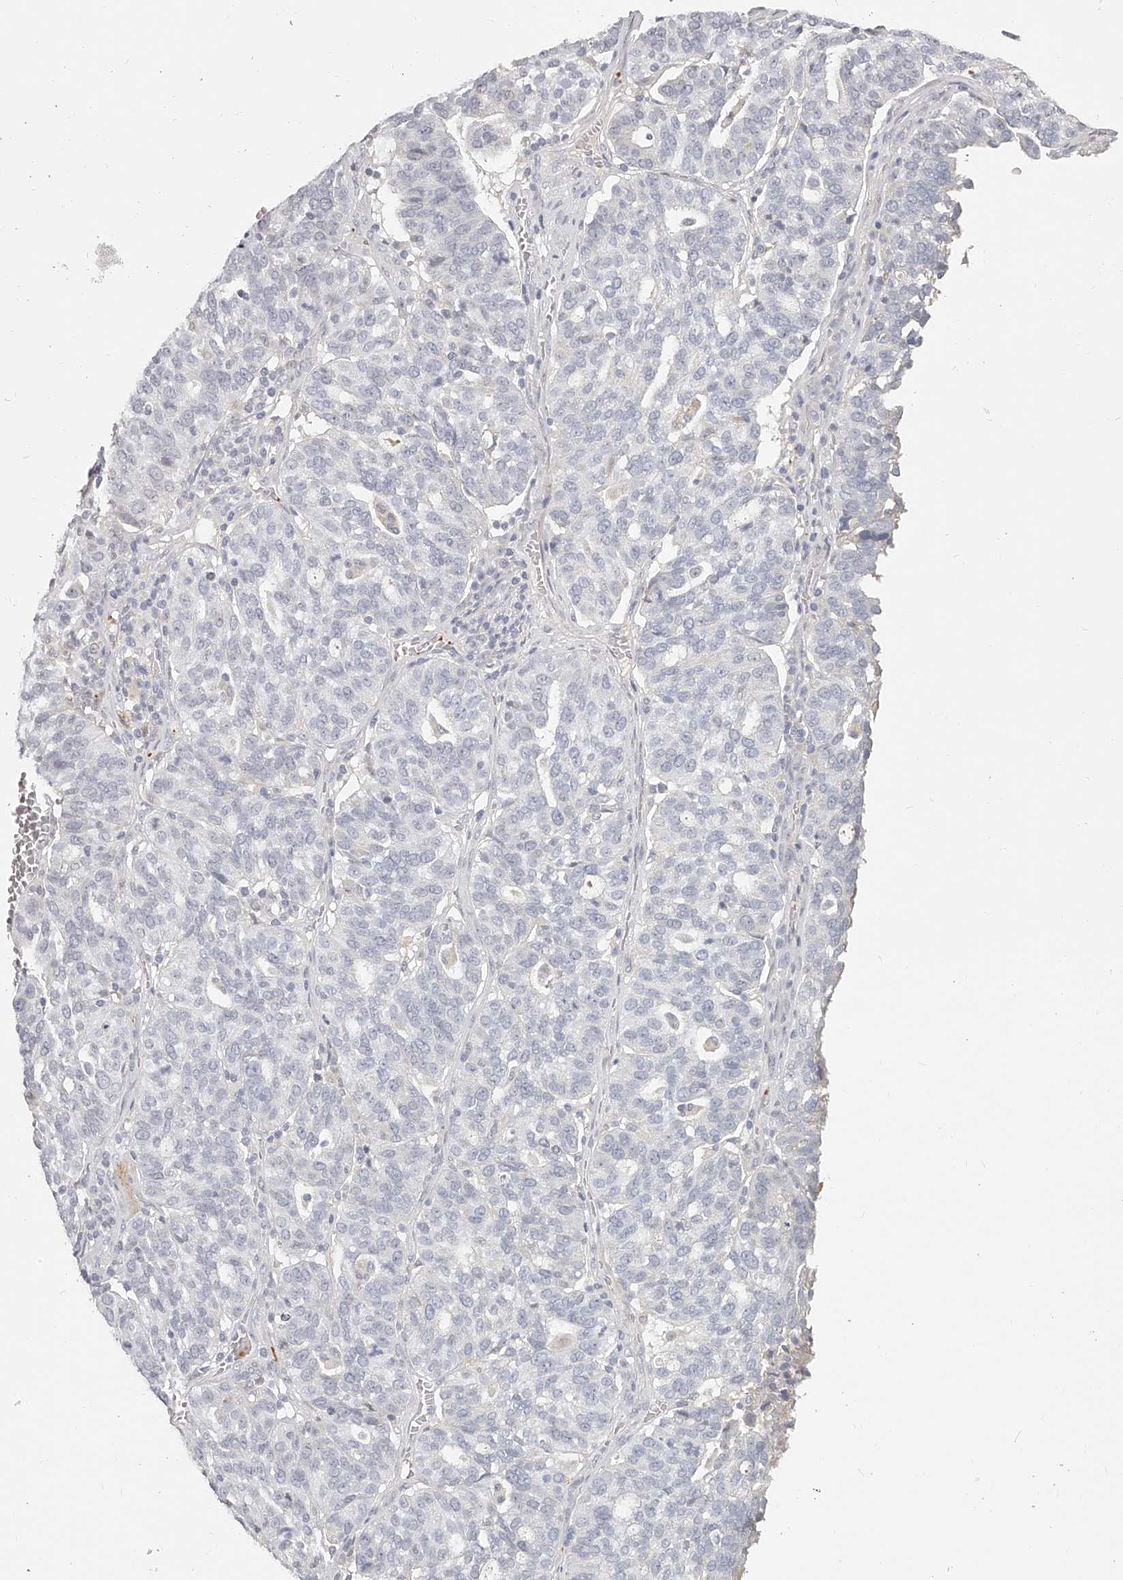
{"staining": {"intensity": "negative", "quantity": "none", "location": "none"}, "tissue": "ovarian cancer", "cell_type": "Tumor cells", "image_type": "cancer", "snomed": [{"axis": "morphology", "description": "Cystadenocarcinoma, serous, NOS"}, {"axis": "topography", "description": "Ovary"}], "caption": "The image reveals no significant expression in tumor cells of serous cystadenocarcinoma (ovarian).", "gene": "ITGB3", "patient": {"sex": "female", "age": 59}}